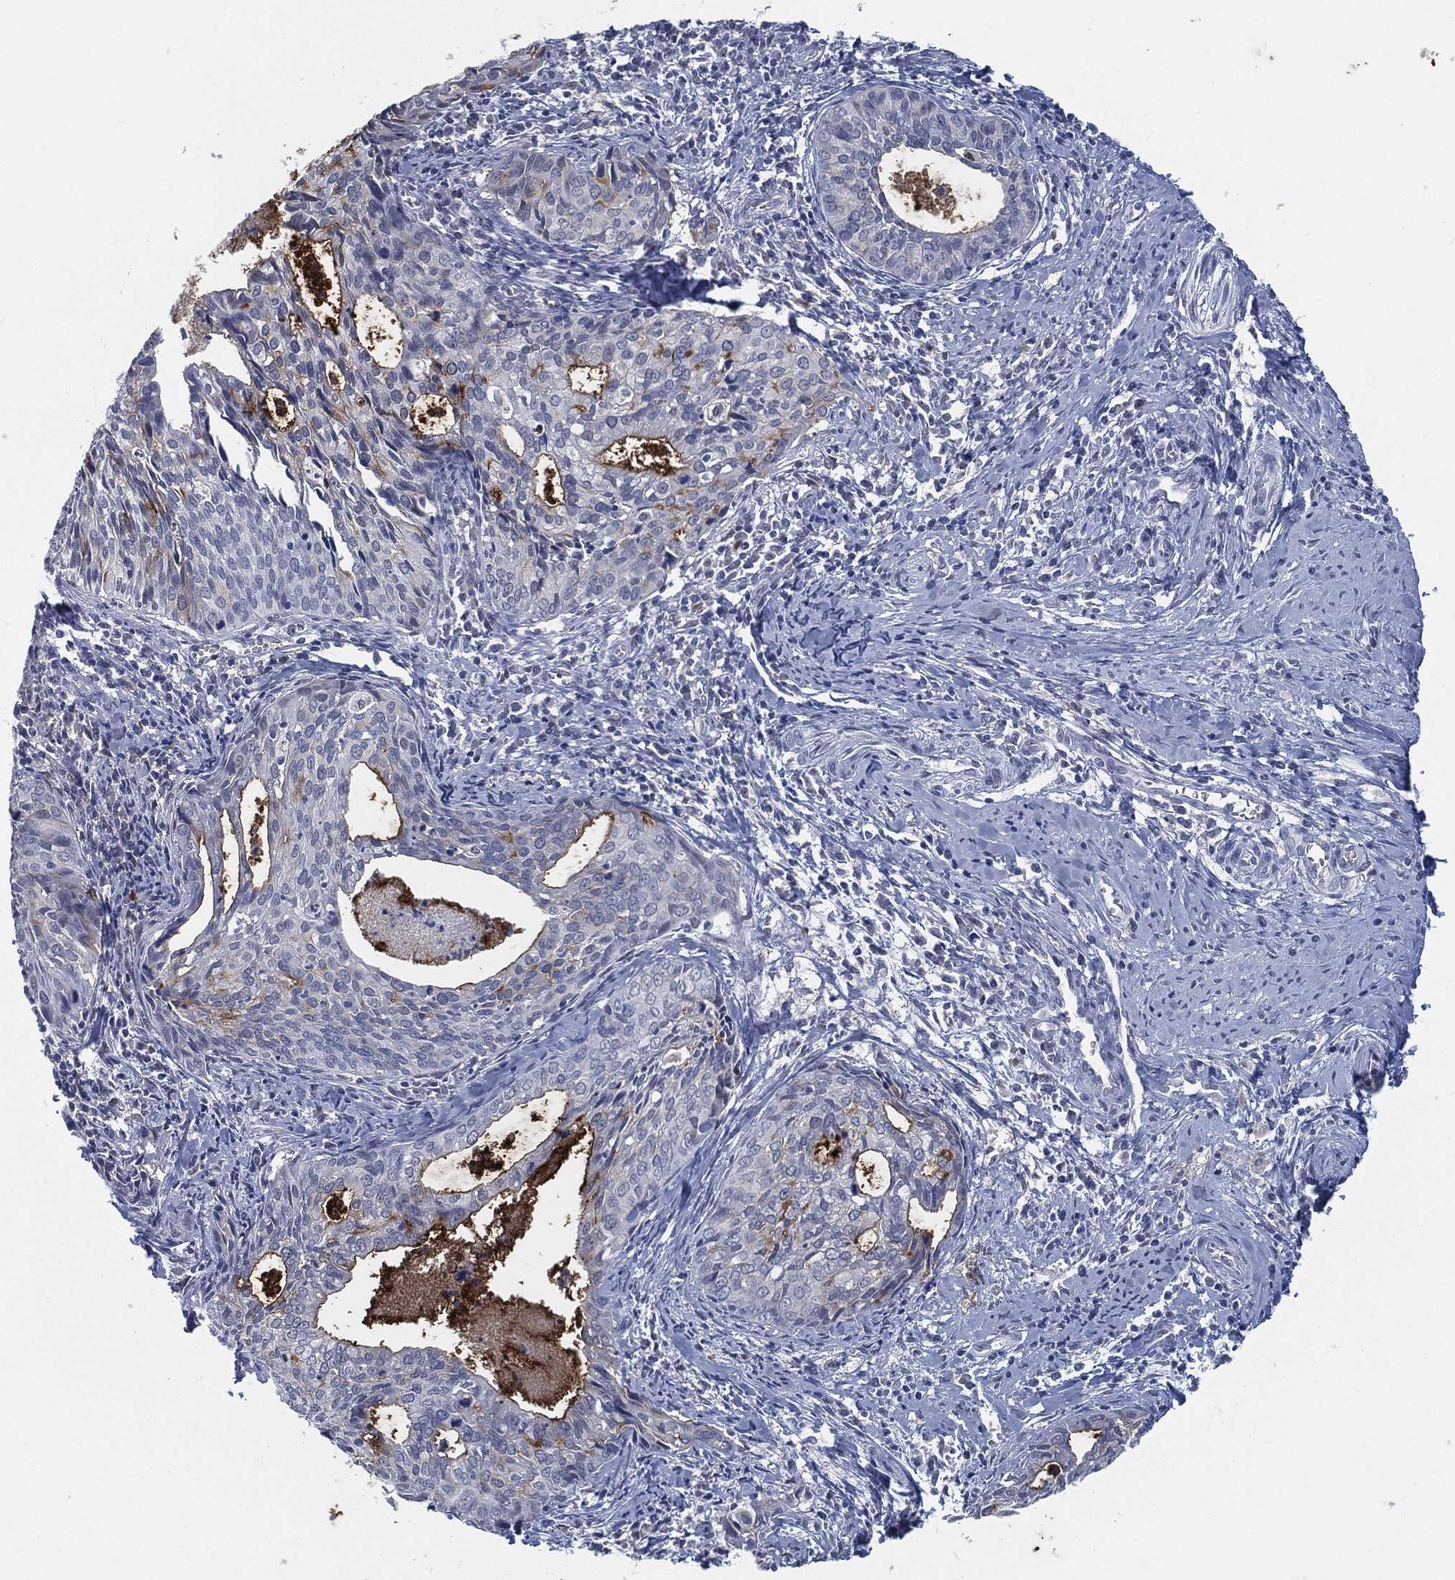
{"staining": {"intensity": "strong", "quantity": "<25%", "location": "cytoplasmic/membranous"}, "tissue": "cervical cancer", "cell_type": "Tumor cells", "image_type": "cancer", "snomed": [{"axis": "morphology", "description": "Squamous cell carcinoma, NOS"}, {"axis": "topography", "description": "Cervix"}], "caption": "Immunohistochemical staining of cervical cancer (squamous cell carcinoma) demonstrates strong cytoplasmic/membranous protein expression in approximately <25% of tumor cells.", "gene": "PROM1", "patient": {"sex": "female", "age": 29}}